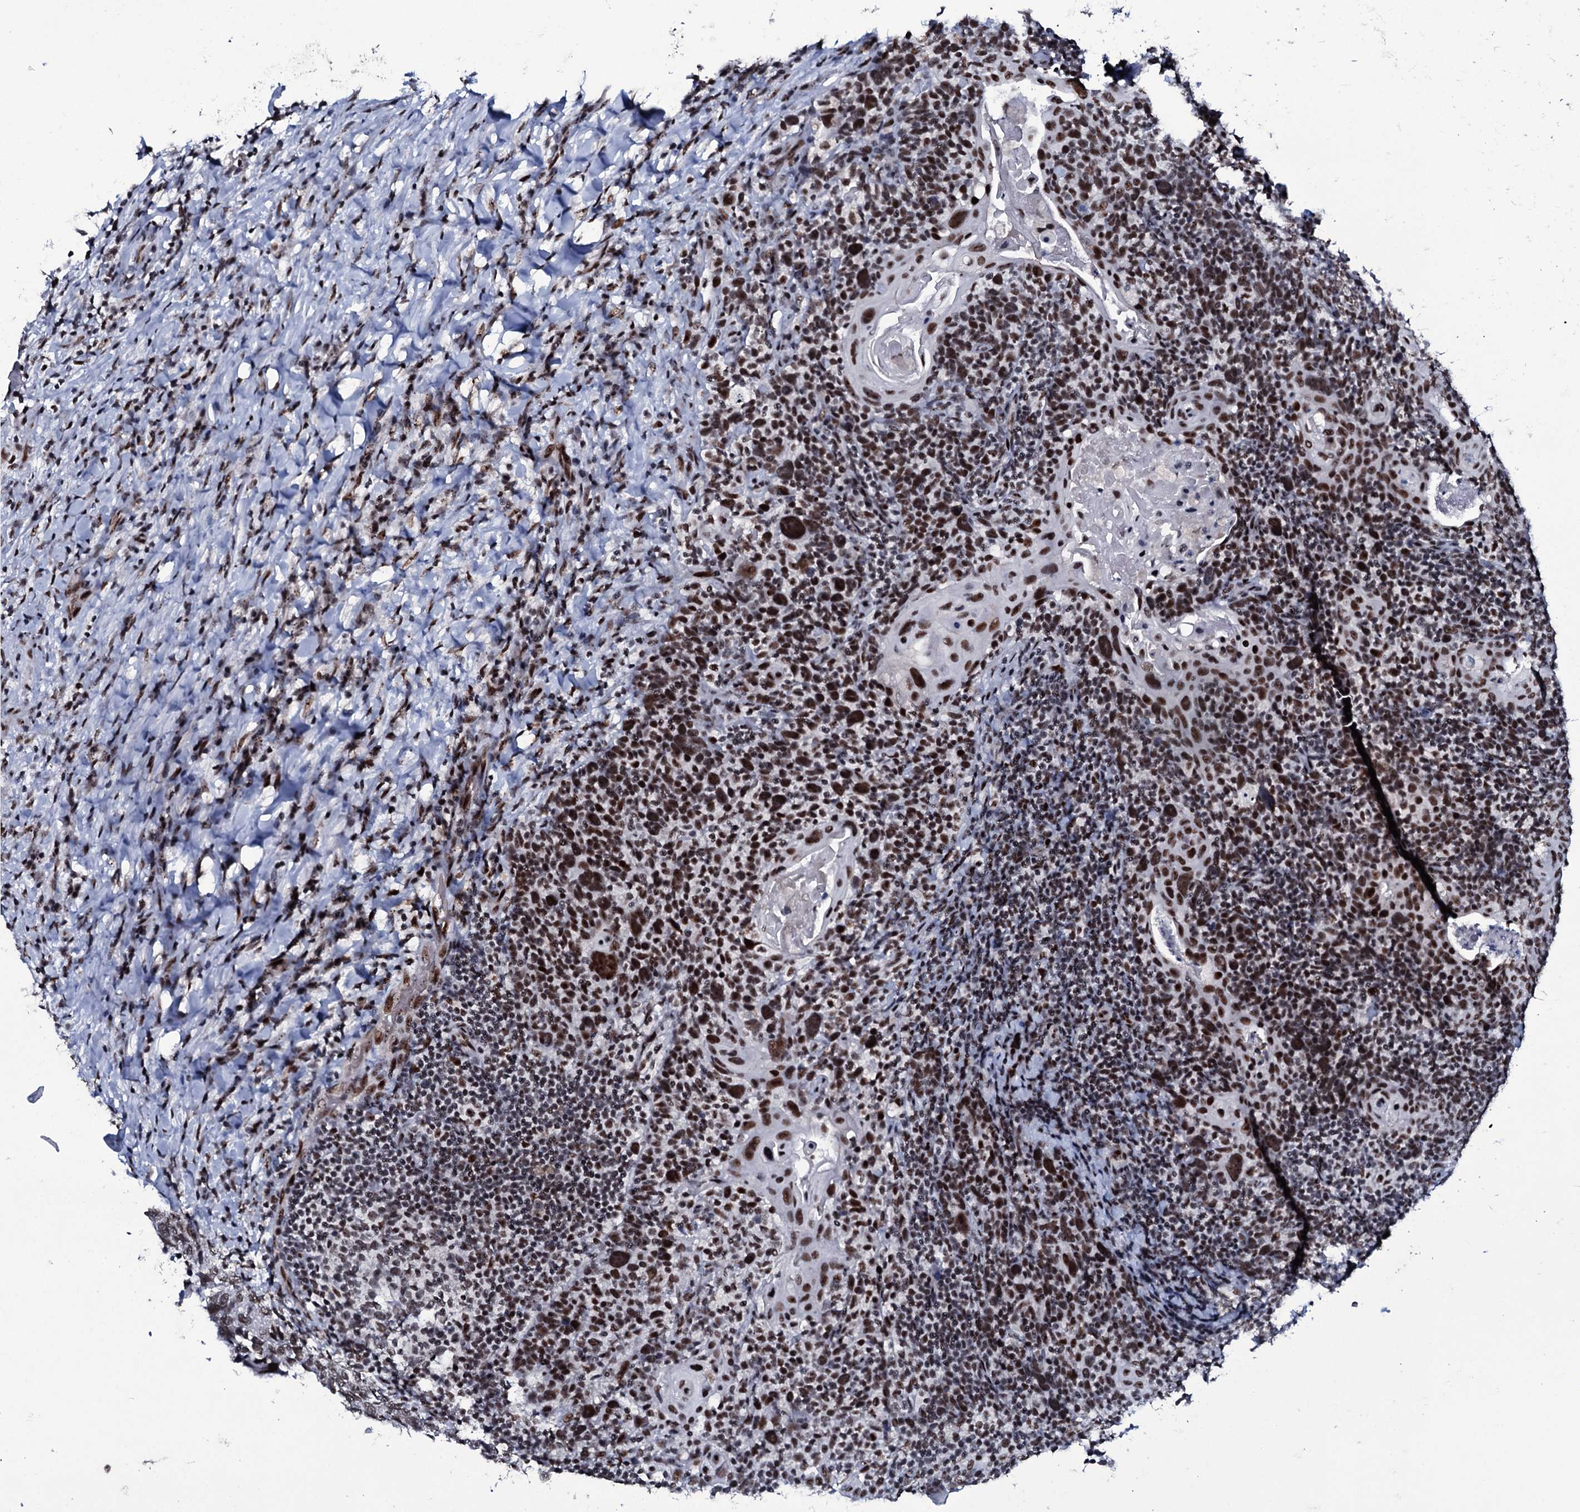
{"staining": {"intensity": "moderate", "quantity": ">75%", "location": "nuclear"}, "tissue": "head and neck cancer", "cell_type": "Tumor cells", "image_type": "cancer", "snomed": [{"axis": "morphology", "description": "Squamous cell carcinoma, NOS"}, {"axis": "morphology", "description": "Squamous cell carcinoma, metastatic, NOS"}, {"axis": "topography", "description": "Lymph node"}, {"axis": "topography", "description": "Head-Neck"}], "caption": "Human head and neck cancer stained with a protein marker shows moderate staining in tumor cells.", "gene": "ZMIZ2", "patient": {"sex": "male", "age": 62}}